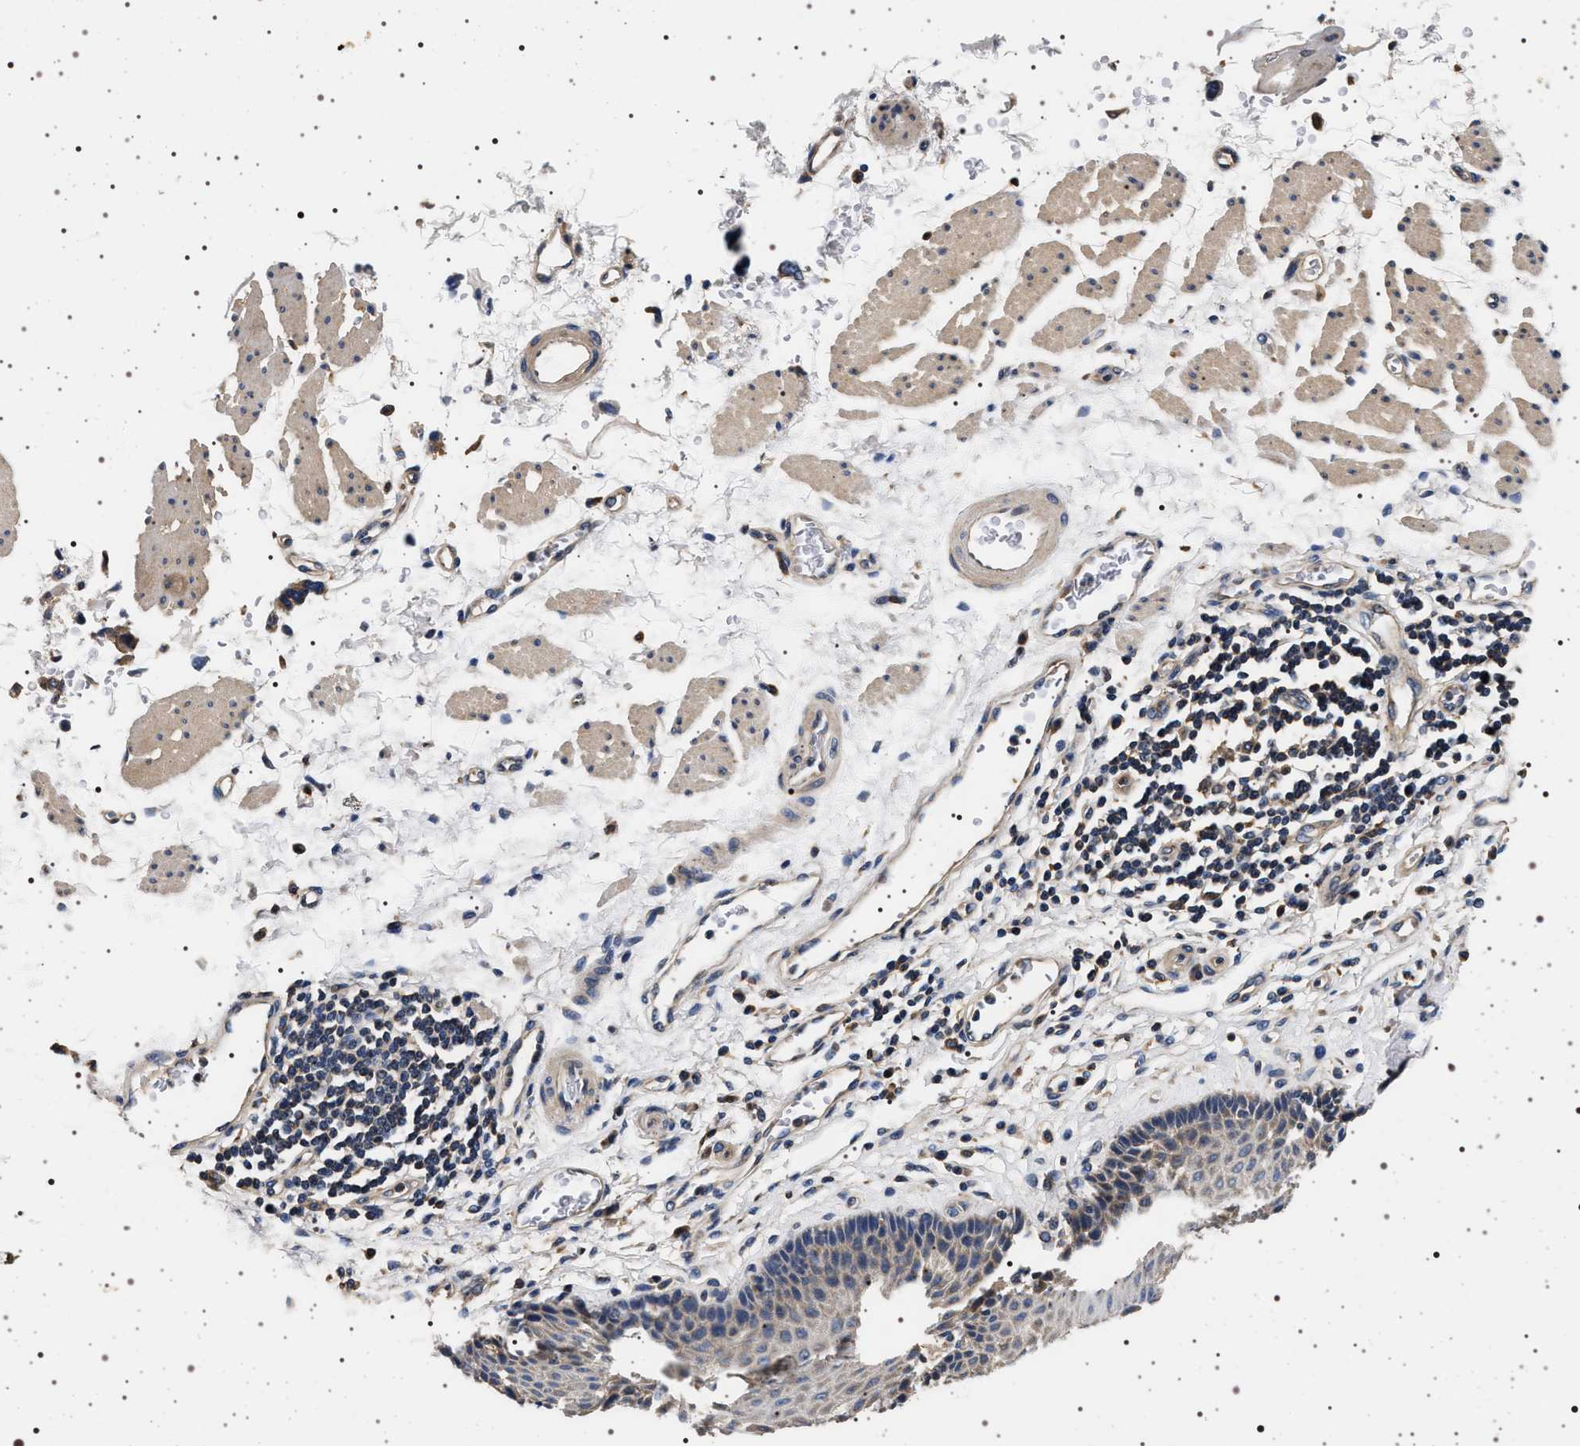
{"staining": {"intensity": "negative", "quantity": "none", "location": "none"}, "tissue": "esophagus", "cell_type": "Squamous epithelial cells", "image_type": "normal", "snomed": [{"axis": "morphology", "description": "Normal tissue, NOS"}, {"axis": "topography", "description": "Esophagus"}], "caption": "Immunohistochemical staining of normal human esophagus demonstrates no significant positivity in squamous epithelial cells.", "gene": "DCBLD2", "patient": {"sex": "male", "age": 54}}